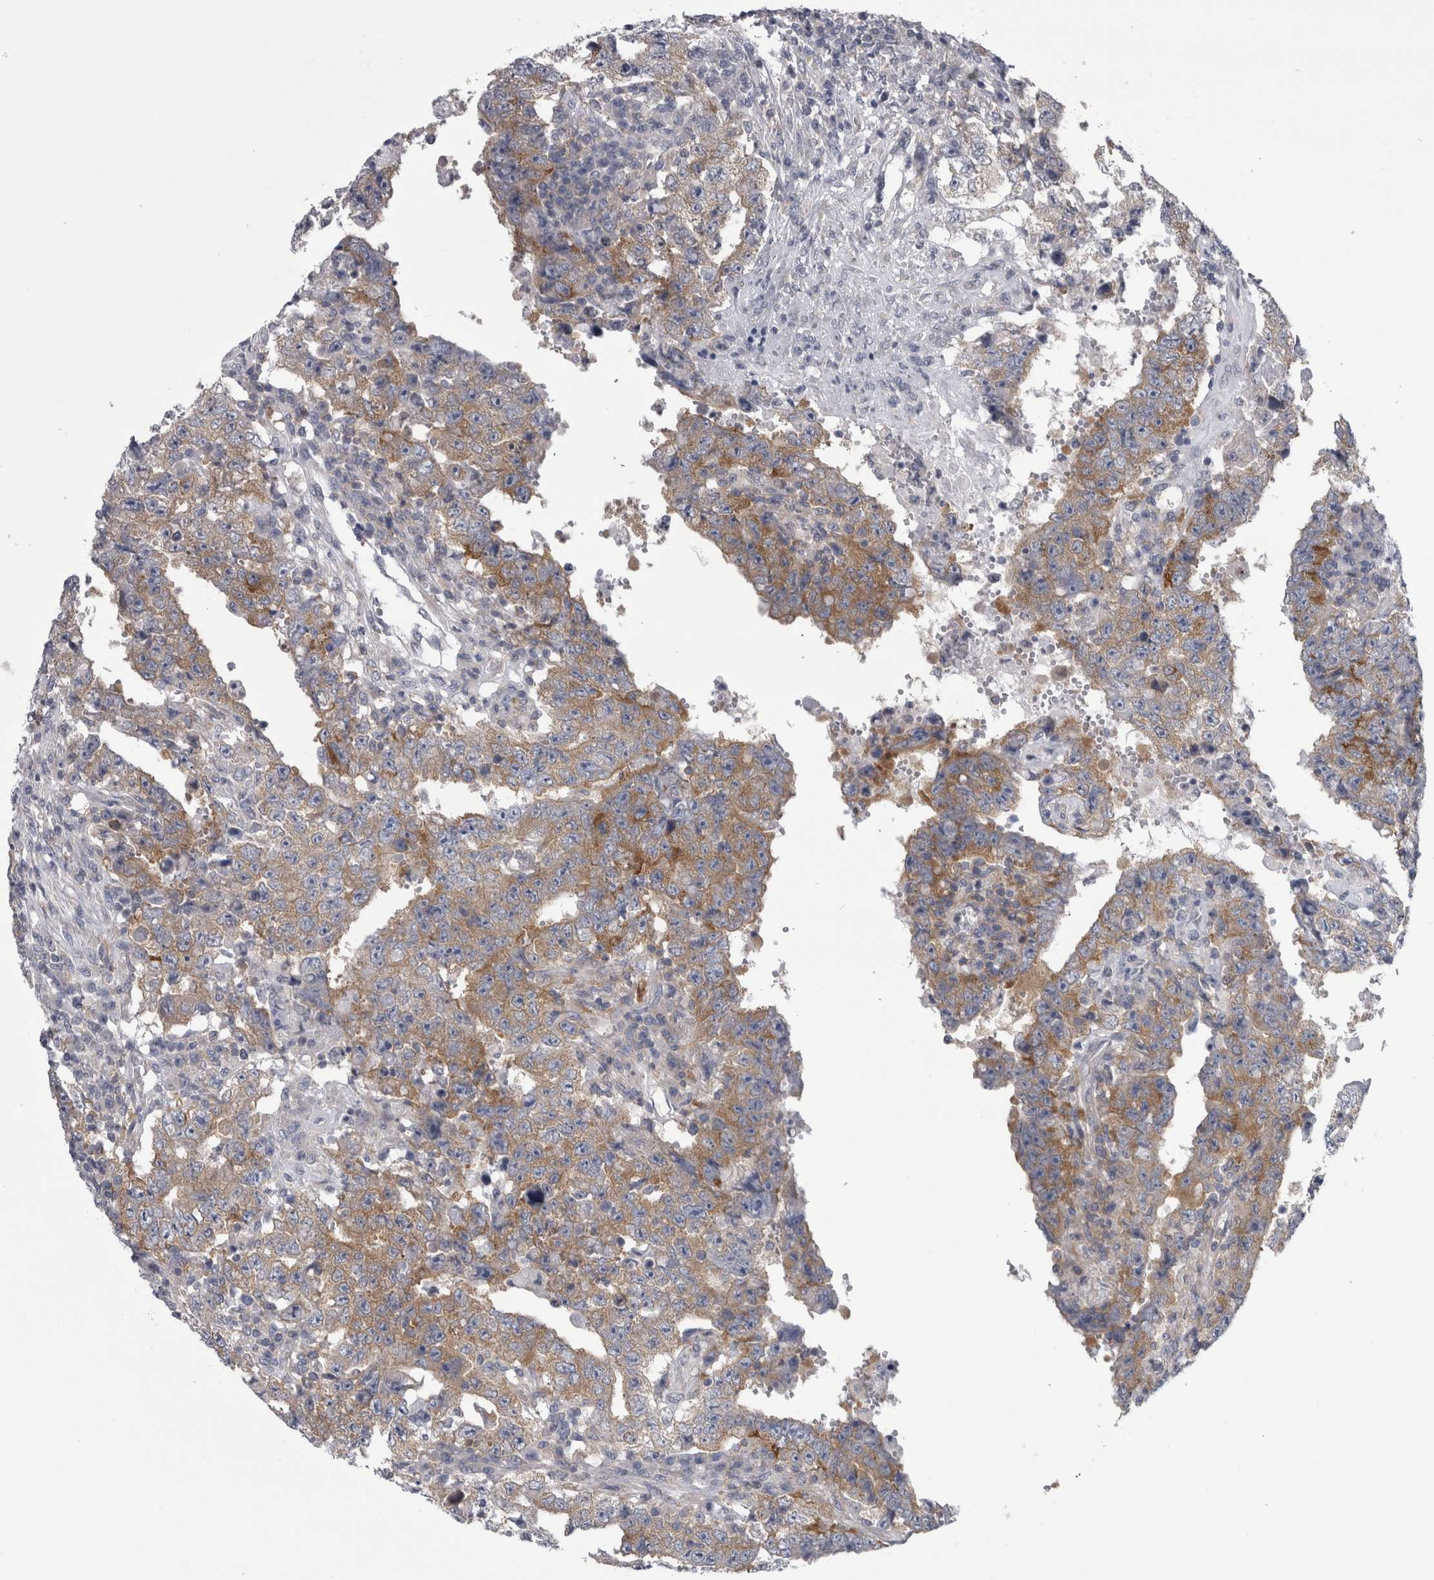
{"staining": {"intensity": "moderate", "quantity": ">75%", "location": "cytoplasmic/membranous"}, "tissue": "testis cancer", "cell_type": "Tumor cells", "image_type": "cancer", "snomed": [{"axis": "morphology", "description": "Carcinoma, Embryonal, NOS"}, {"axis": "topography", "description": "Testis"}], "caption": "Human testis cancer (embryonal carcinoma) stained with a brown dye demonstrates moderate cytoplasmic/membranous positive staining in about >75% of tumor cells.", "gene": "PRRC2C", "patient": {"sex": "male", "age": 26}}